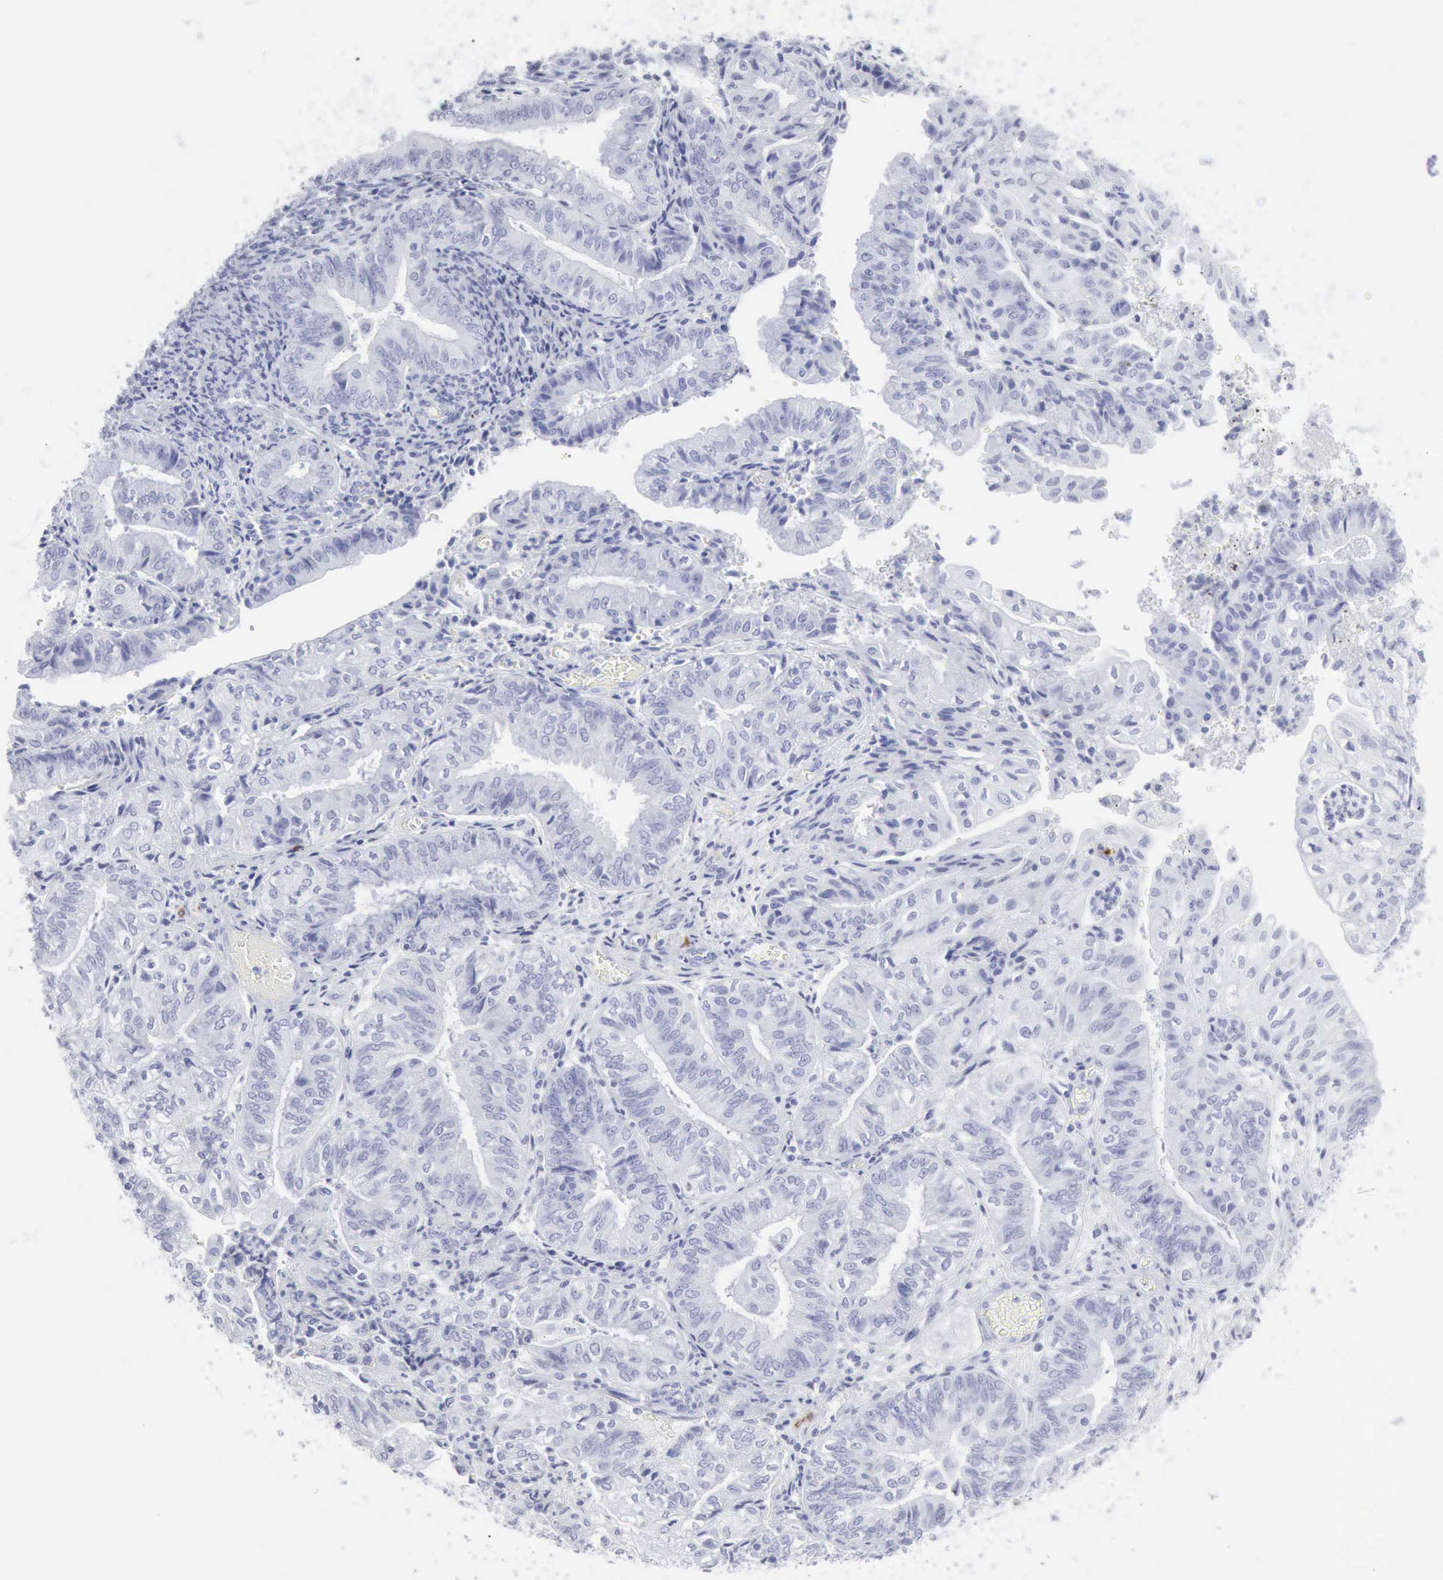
{"staining": {"intensity": "negative", "quantity": "none", "location": "none"}, "tissue": "endometrial cancer", "cell_type": "Tumor cells", "image_type": "cancer", "snomed": [{"axis": "morphology", "description": "Adenocarcinoma, NOS"}, {"axis": "topography", "description": "Endometrium"}], "caption": "A histopathology image of adenocarcinoma (endometrial) stained for a protein reveals no brown staining in tumor cells. The staining was performed using DAB (3,3'-diaminobenzidine) to visualize the protein expression in brown, while the nuclei were stained in blue with hematoxylin (Magnification: 20x).", "gene": "CMA1", "patient": {"sex": "female", "age": 55}}